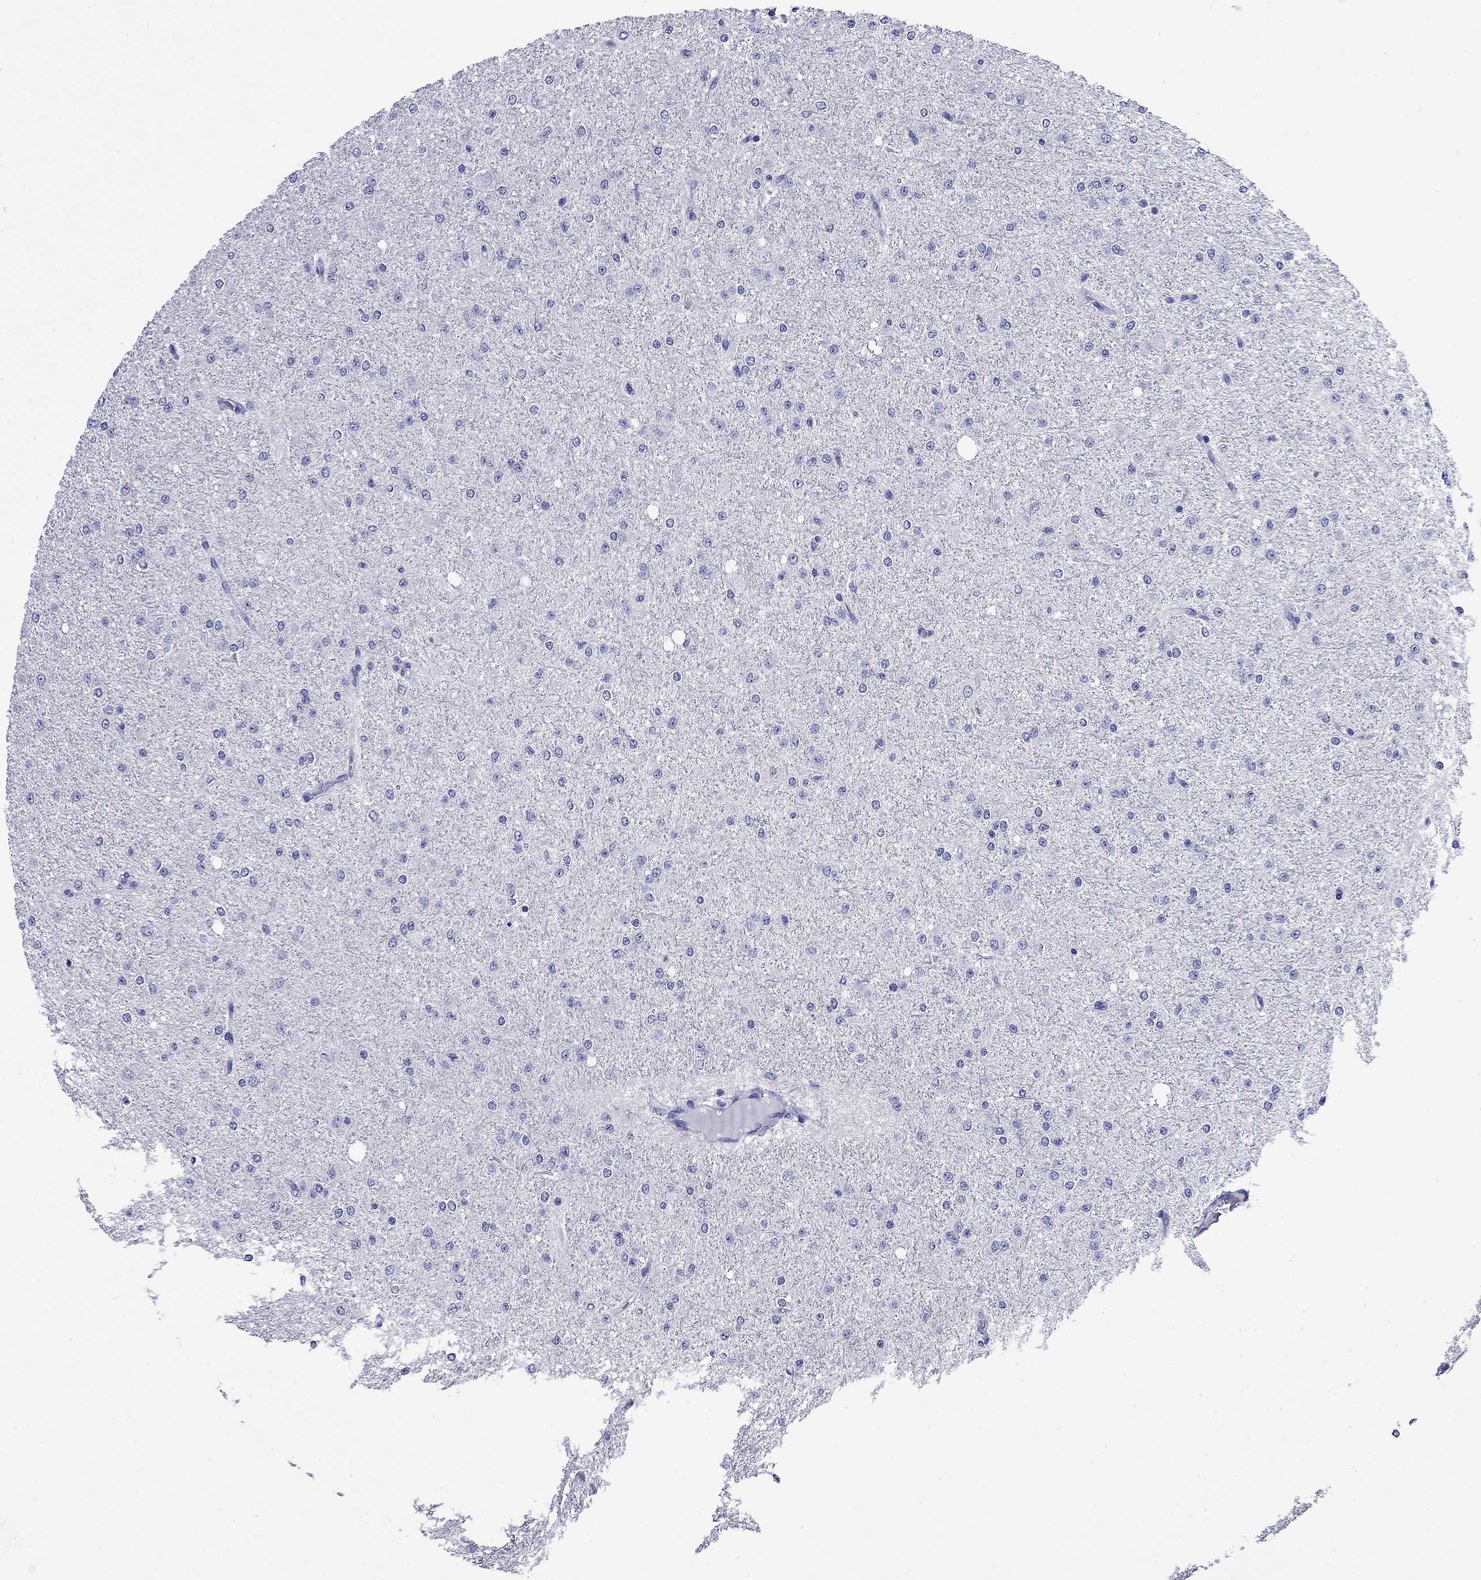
{"staining": {"intensity": "negative", "quantity": "none", "location": "none"}, "tissue": "glioma", "cell_type": "Tumor cells", "image_type": "cancer", "snomed": [{"axis": "morphology", "description": "Glioma, malignant, Low grade"}, {"axis": "topography", "description": "Brain"}], "caption": "This micrograph is of malignant glioma (low-grade) stained with immunohistochemistry to label a protein in brown with the nuclei are counter-stained blue. There is no expression in tumor cells.", "gene": "FIGLA", "patient": {"sex": "male", "age": 27}}